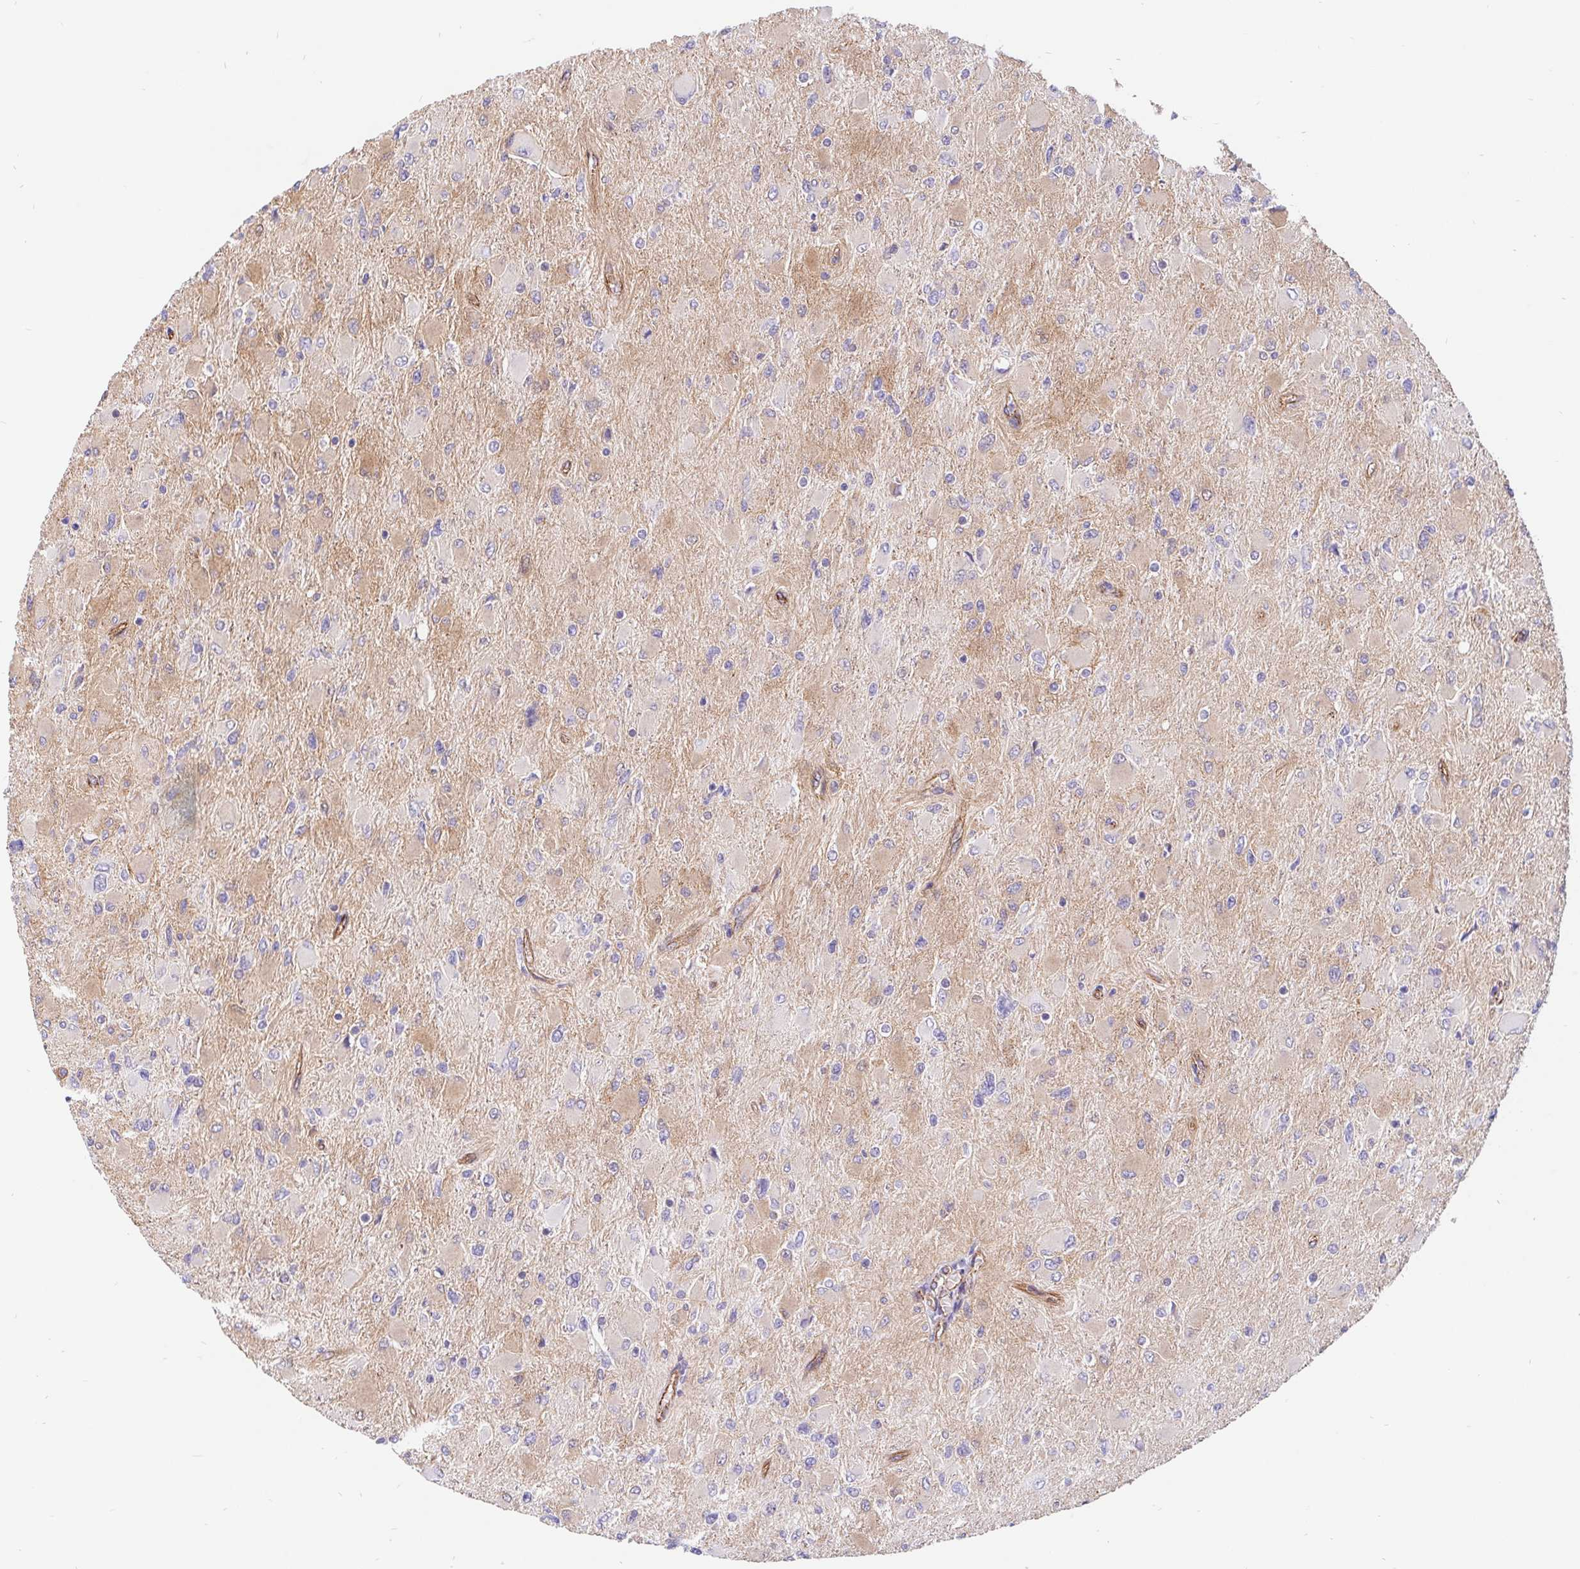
{"staining": {"intensity": "weak", "quantity": "25%-75%", "location": "cytoplasmic/membranous"}, "tissue": "glioma", "cell_type": "Tumor cells", "image_type": "cancer", "snomed": [{"axis": "morphology", "description": "Glioma, malignant, High grade"}, {"axis": "topography", "description": "Cerebral cortex"}], "caption": "Human glioma stained for a protein (brown) shows weak cytoplasmic/membranous positive expression in approximately 25%-75% of tumor cells.", "gene": "LIMCH1", "patient": {"sex": "female", "age": 36}}